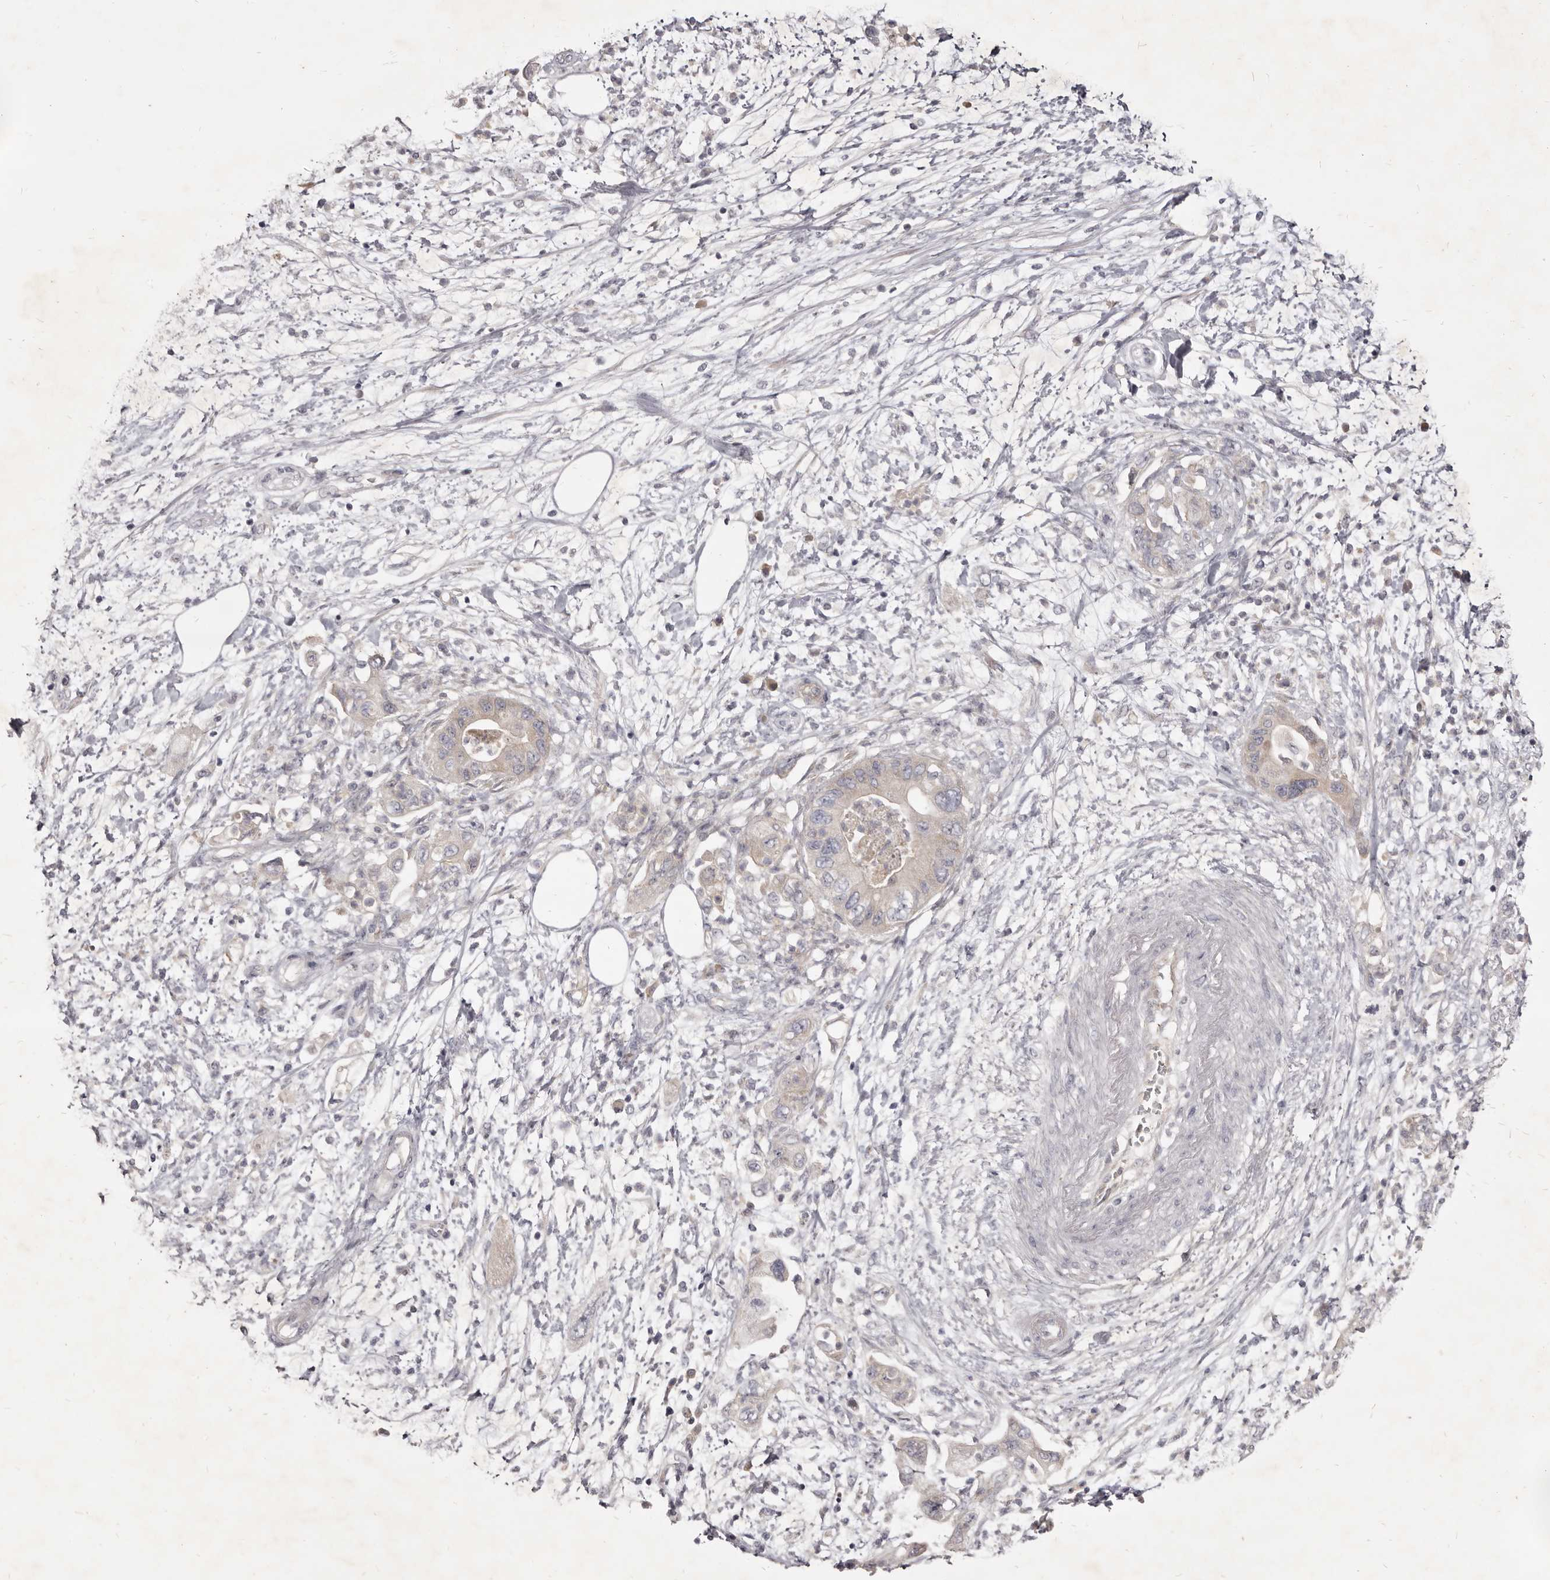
{"staining": {"intensity": "negative", "quantity": "none", "location": "none"}, "tissue": "pancreatic cancer", "cell_type": "Tumor cells", "image_type": "cancer", "snomed": [{"axis": "morphology", "description": "Adenocarcinoma, NOS"}, {"axis": "topography", "description": "Pancreas"}], "caption": "Immunohistochemistry (IHC) of human pancreatic cancer displays no positivity in tumor cells.", "gene": "KIF2B", "patient": {"sex": "female", "age": 73}}